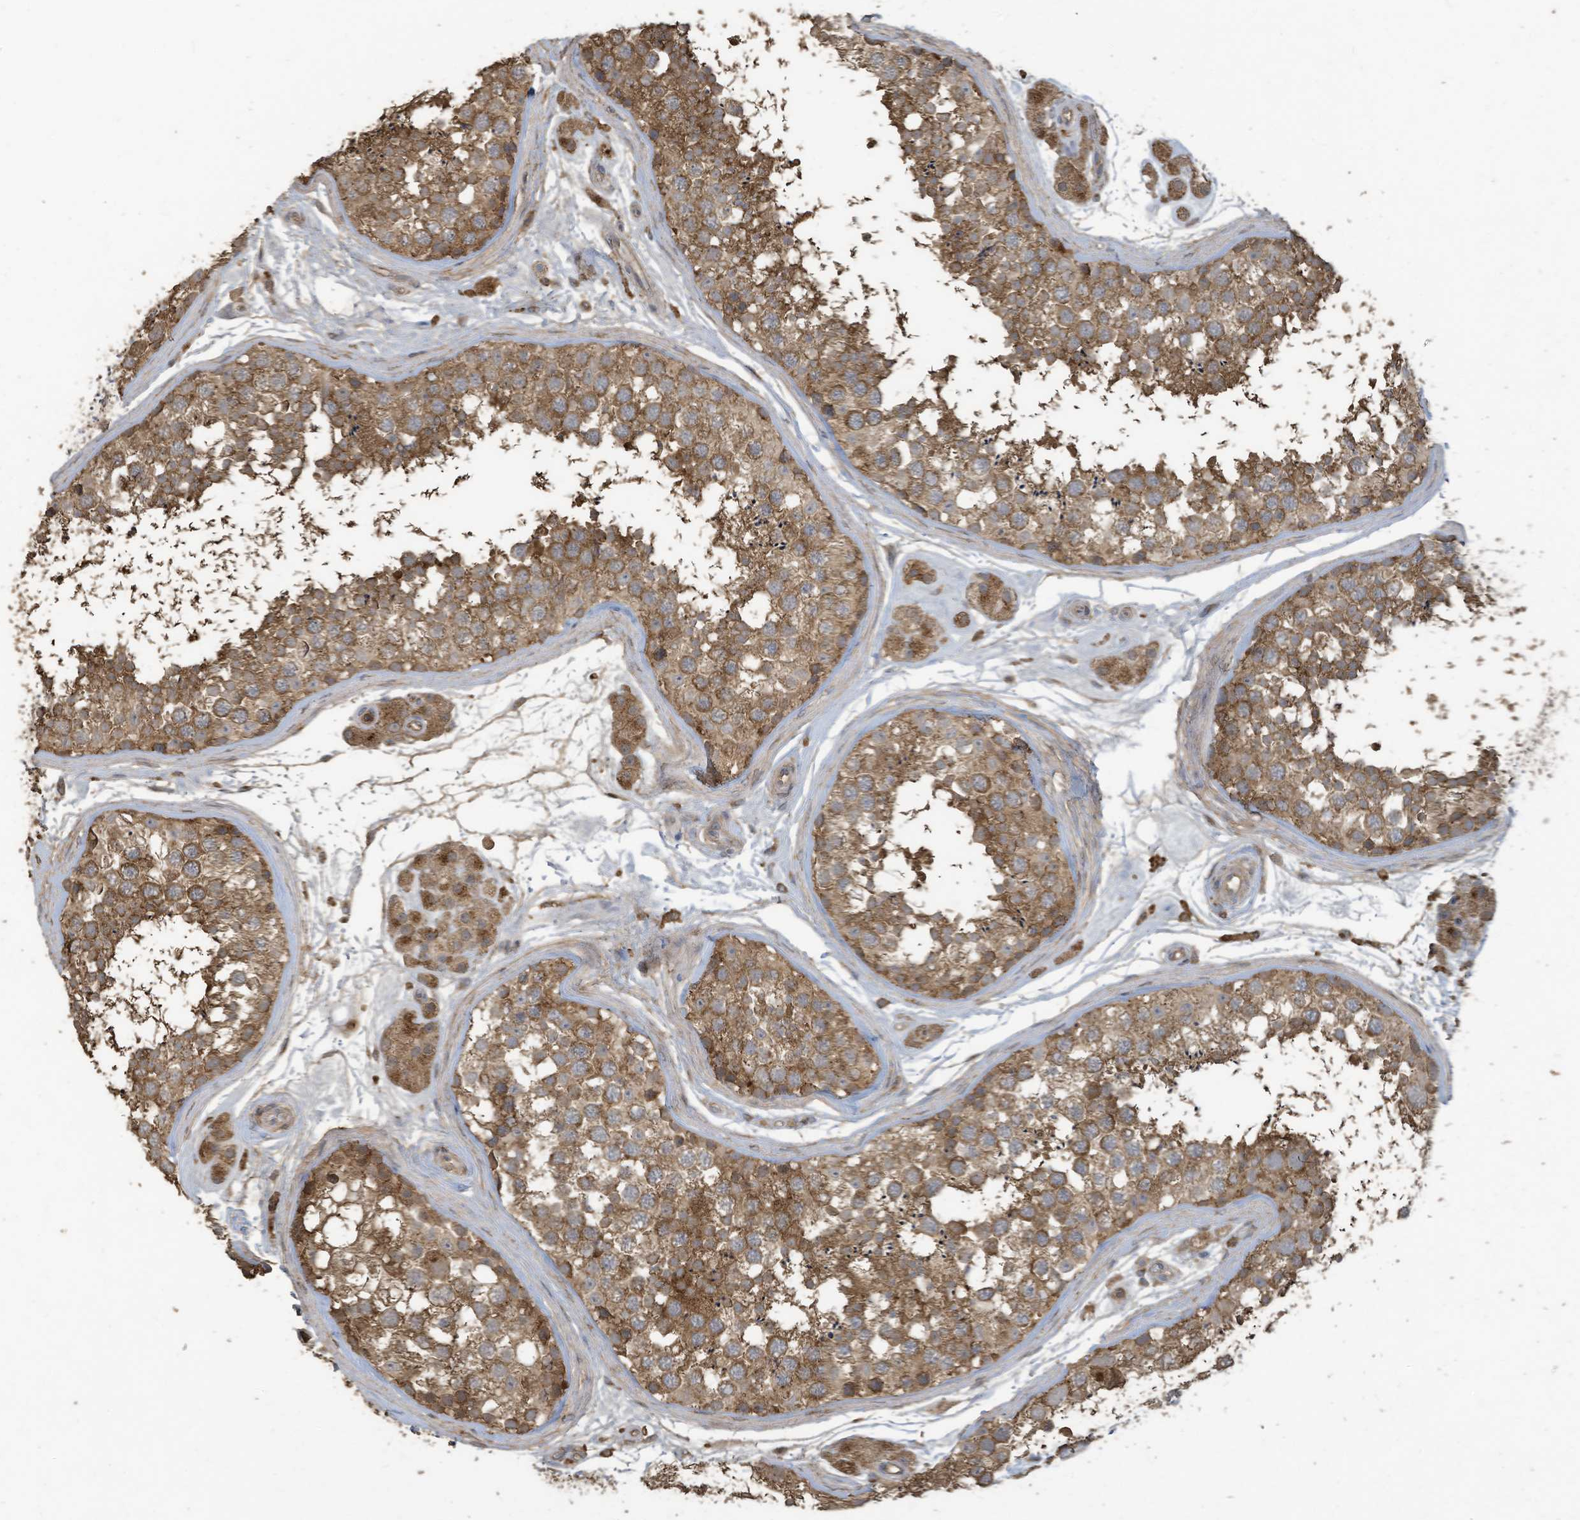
{"staining": {"intensity": "moderate", "quantity": ">75%", "location": "cytoplasmic/membranous"}, "tissue": "testis", "cell_type": "Cells in seminiferous ducts", "image_type": "normal", "snomed": [{"axis": "morphology", "description": "Normal tissue, NOS"}, {"axis": "topography", "description": "Testis"}], "caption": "A photomicrograph of testis stained for a protein shows moderate cytoplasmic/membranous brown staining in cells in seminiferous ducts. The staining was performed using DAB, with brown indicating positive protein expression. Nuclei are stained blue with hematoxylin.", "gene": "COX10", "patient": {"sex": "male", "age": 56}}